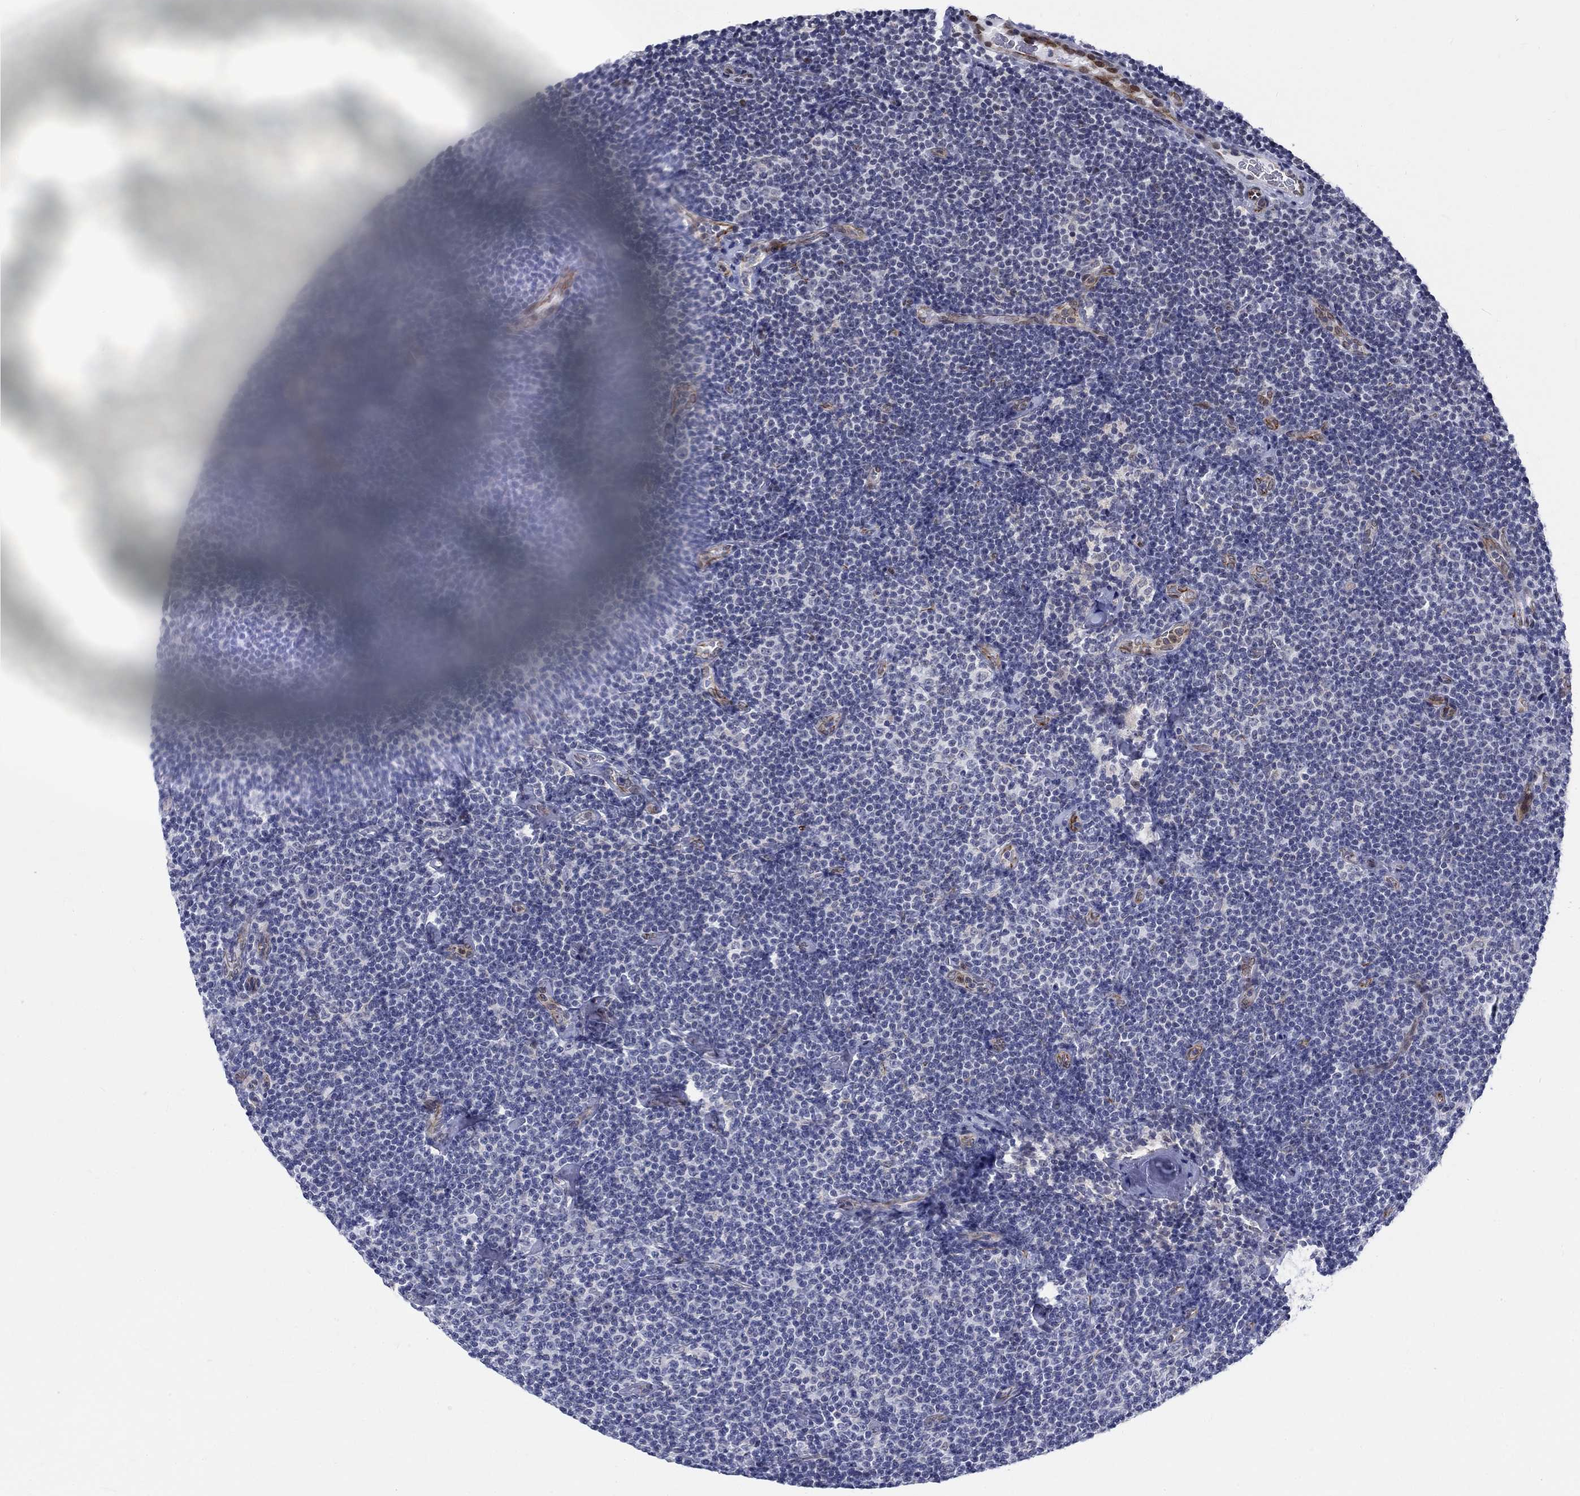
{"staining": {"intensity": "negative", "quantity": "none", "location": "none"}, "tissue": "lymphoma", "cell_type": "Tumor cells", "image_type": "cancer", "snomed": [{"axis": "morphology", "description": "Malignant lymphoma, non-Hodgkin's type, Low grade"}, {"axis": "topography", "description": "Lymph node"}], "caption": "Tumor cells show no significant protein staining in lymphoma.", "gene": "ST6GALNAC1", "patient": {"sex": "male", "age": 81}}